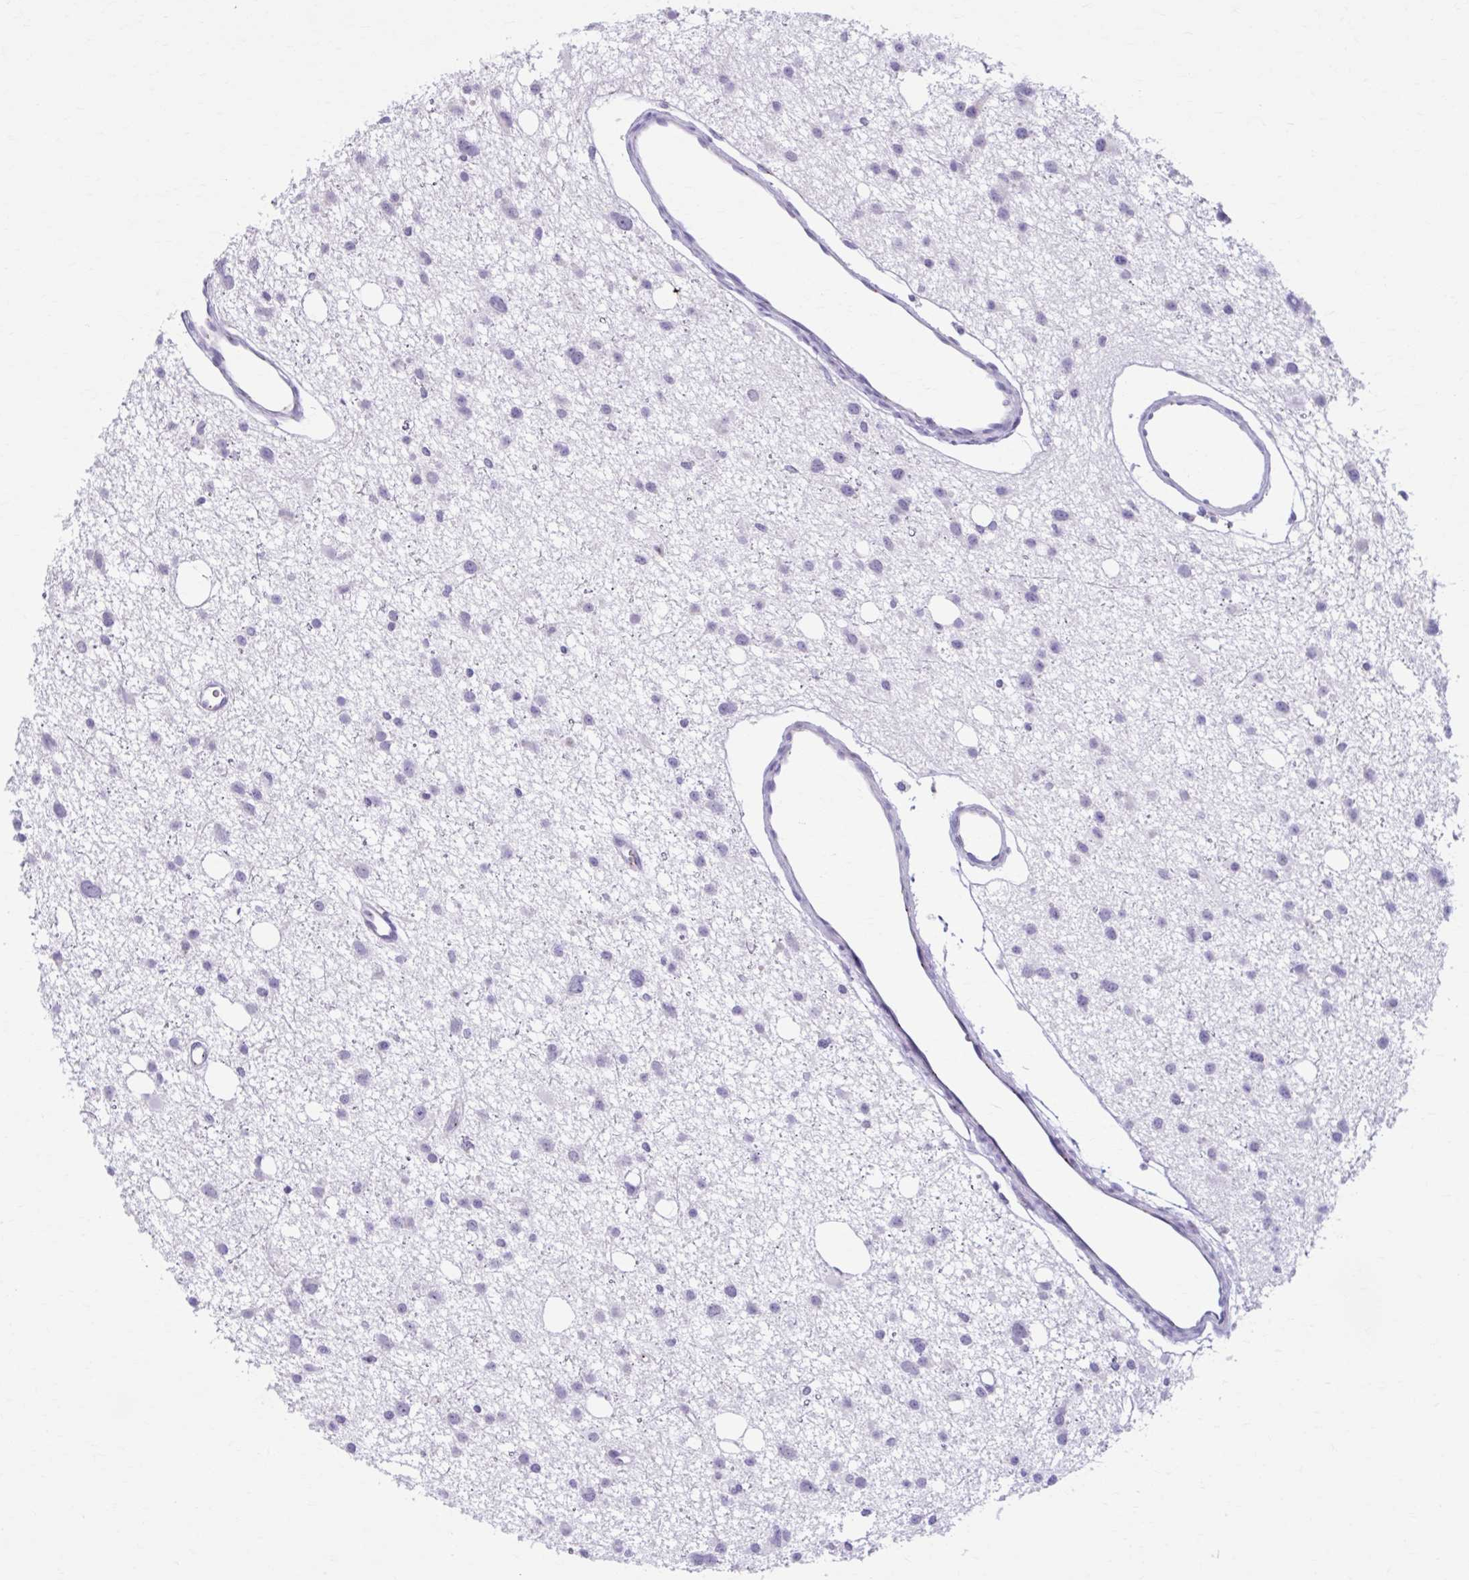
{"staining": {"intensity": "negative", "quantity": "none", "location": "none"}, "tissue": "glioma", "cell_type": "Tumor cells", "image_type": "cancer", "snomed": [{"axis": "morphology", "description": "Glioma, malignant, High grade"}, {"axis": "topography", "description": "Brain"}], "caption": "High-grade glioma (malignant) stained for a protein using immunohistochemistry demonstrates no staining tumor cells.", "gene": "ZNF682", "patient": {"sex": "male", "age": 23}}